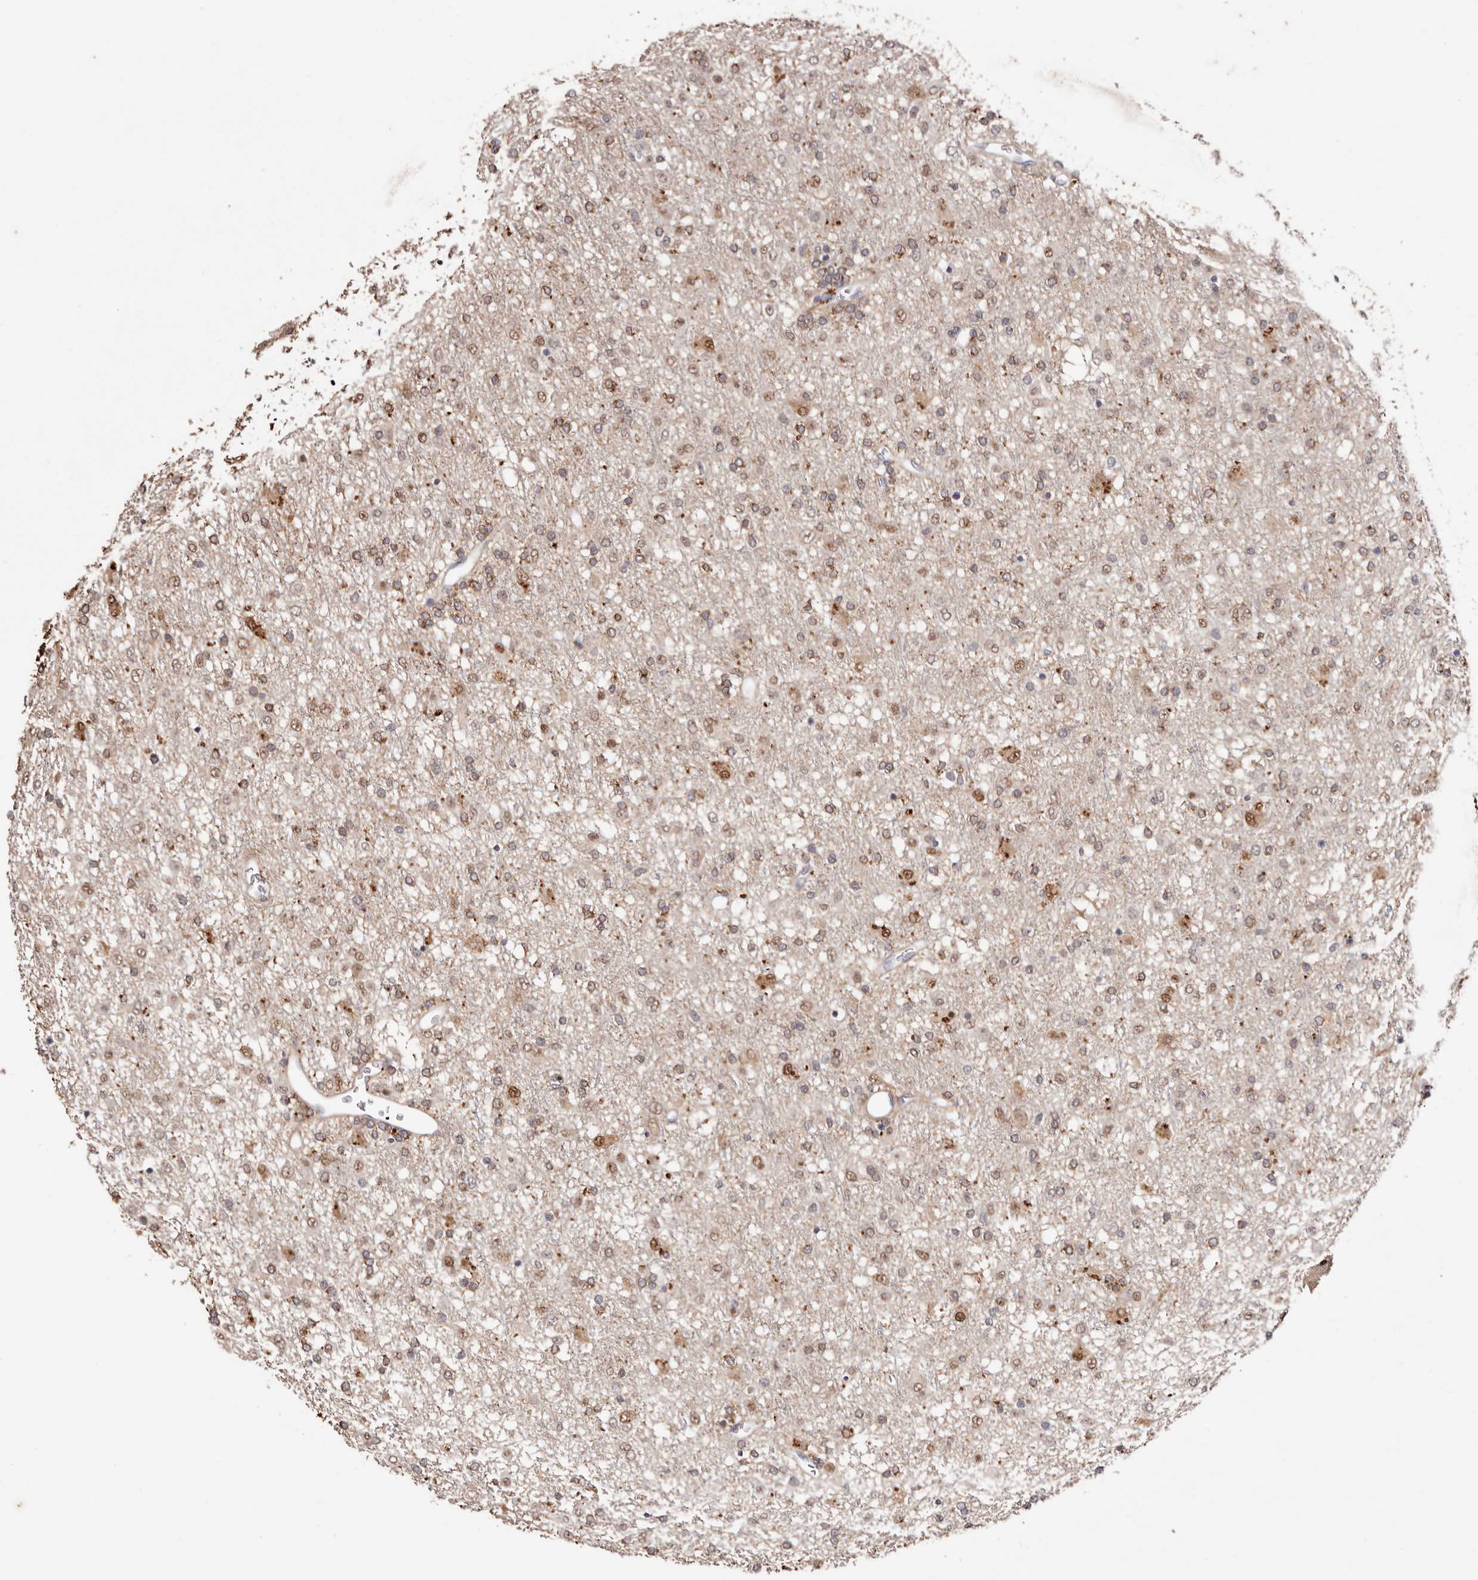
{"staining": {"intensity": "moderate", "quantity": "25%-75%", "location": "cytoplasmic/membranous"}, "tissue": "glioma", "cell_type": "Tumor cells", "image_type": "cancer", "snomed": [{"axis": "morphology", "description": "Glioma, malignant, Low grade"}, {"axis": "topography", "description": "Brain"}], "caption": "Low-grade glioma (malignant) was stained to show a protein in brown. There is medium levels of moderate cytoplasmic/membranous staining in about 25%-75% of tumor cells.", "gene": "TYW3", "patient": {"sex": "male", "age": 65}}